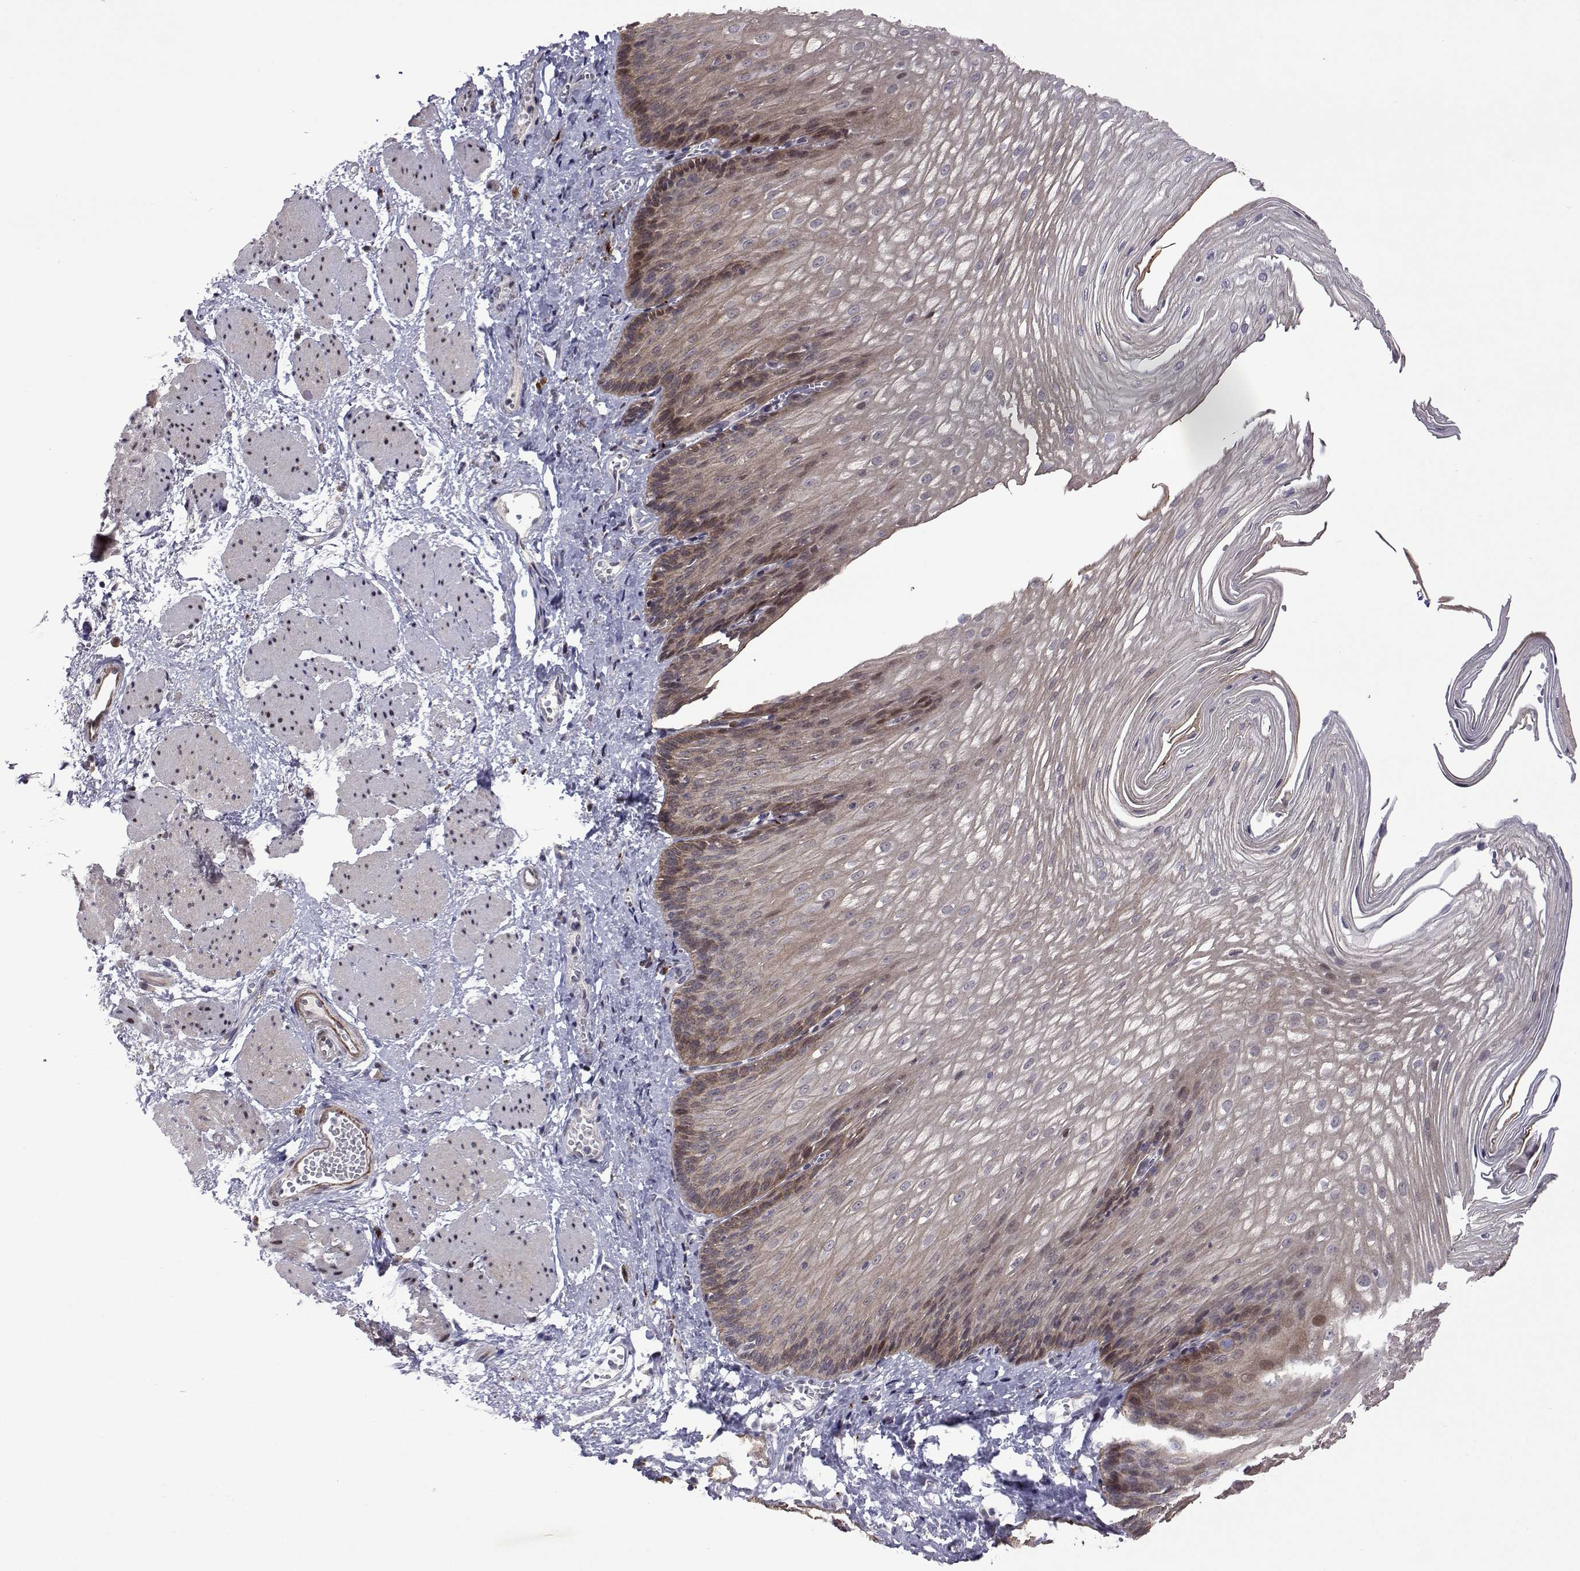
{"staining": {"intensity": "weak", "quantity": "25%-75%", "location": "cytoplasmic/membranous,nuclear"}, "tissue": "esophagus", "cell_type": "Squamous epithelial cells", "image_type": "normal", "snomed": [{"axis": "morphology", "description": "Normal tissue, NOS"}, {"axis": "topography", "description": "Esophagus"}], "caption": "The image shows staining of unremarkable esophagus, revealing weak cytoplasmic/membranous,nuclear protein staining (brown color) within squamous epithelial cells. Nuclei are stained in blue.", "gene": "EFCAB3", "patient": {"sex": "male", "age": 62}}